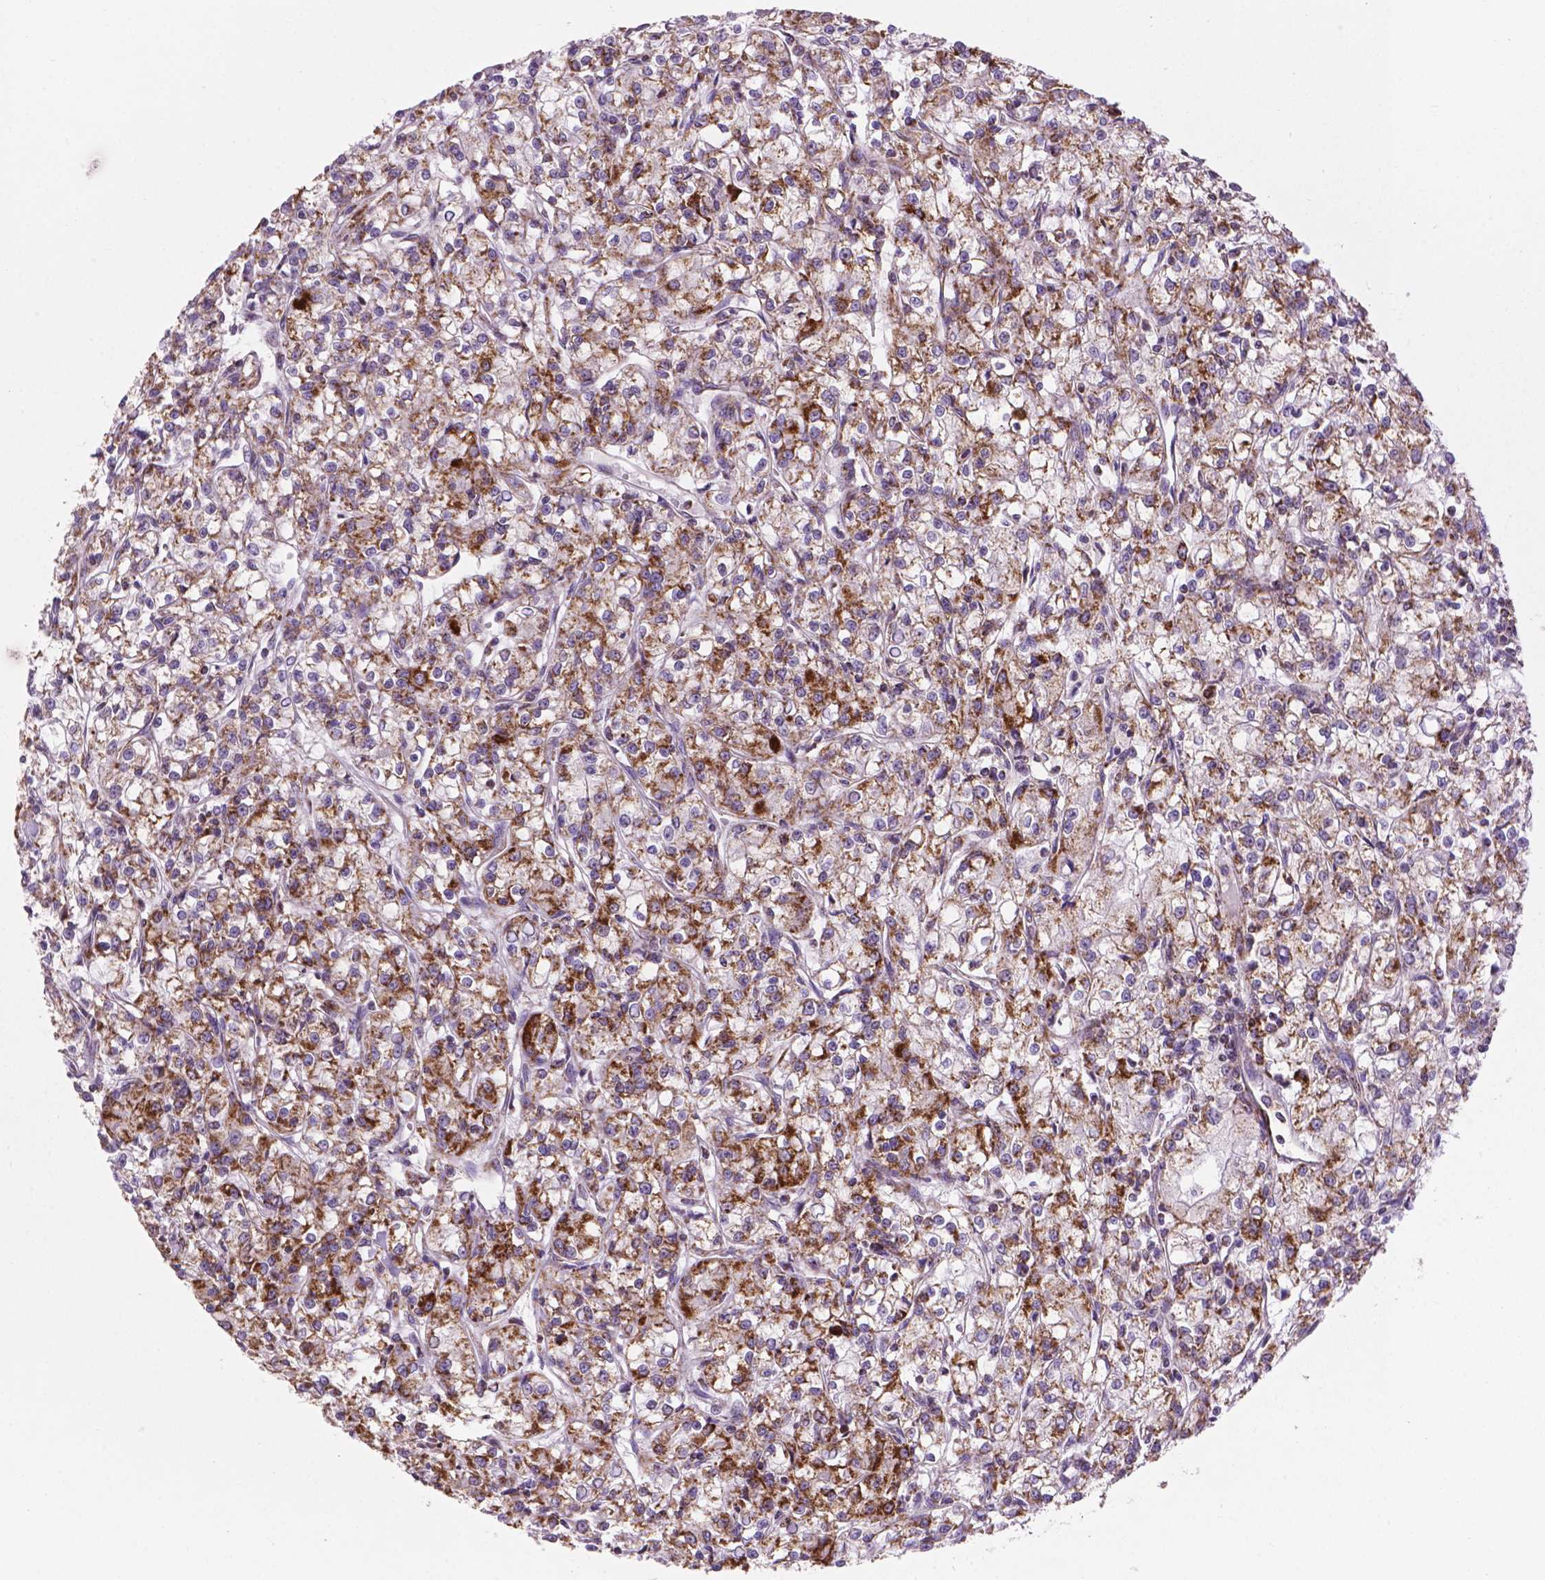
{"staining": {"intensity": "strong", "quantity": "25%-75%", "location": "cytoplasmic/membranous"}, "tissue": "renal cancer", "cell_type": "Tumor cells", "image_type": "cancer", "snomed": [{"axis": "morphology", "description": "Adenocarcinoma, NOS"}, {"axis": "topography", "description": "Kidney"}], "caption": "This is an image of immunohistochemistry (IHC) staining of renal cancer, which shows strong staining in the cytoplasmic/membranous of tumor cells.", "gene": "VDAC1", "patient": {"sex": "female", "age": 59}}